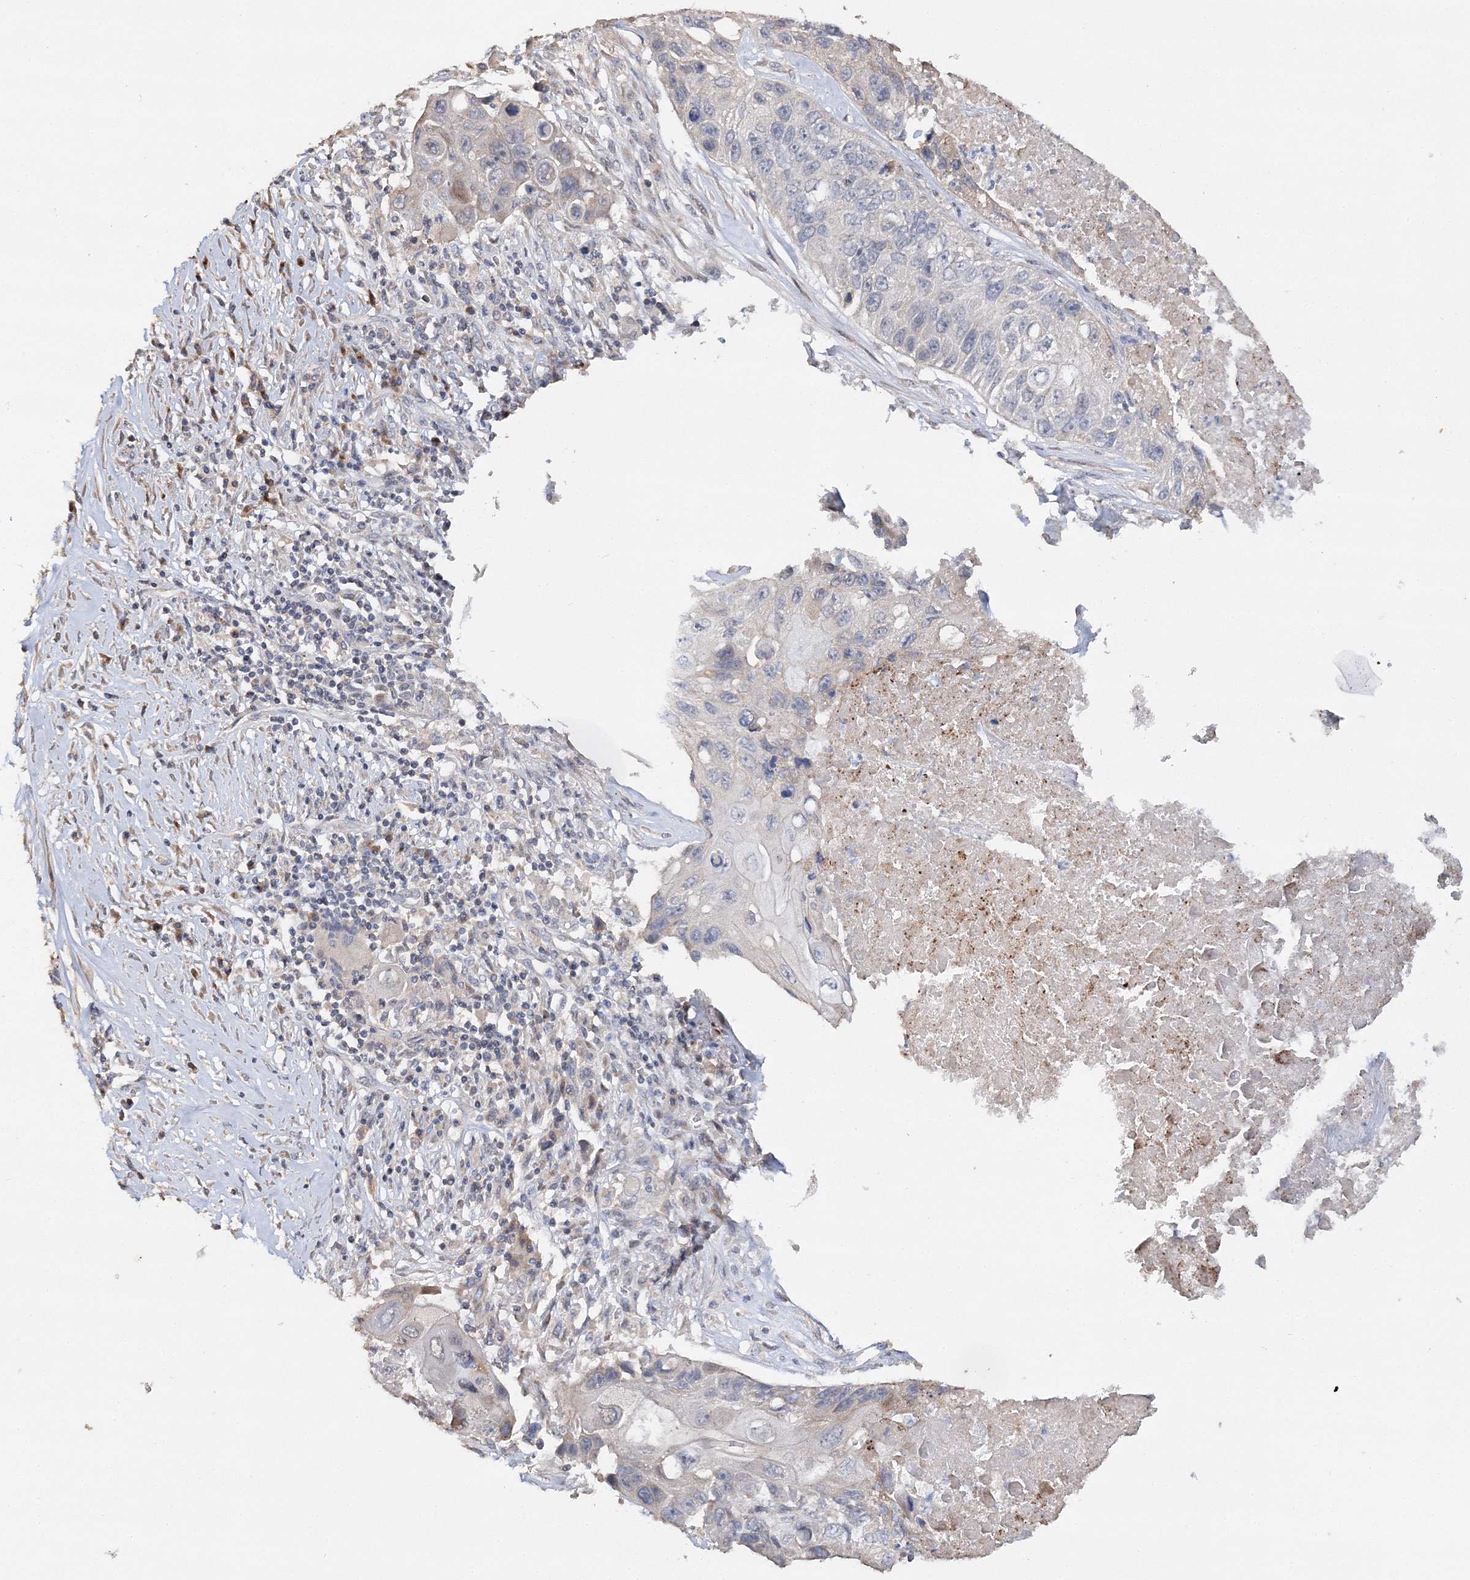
{"staining": {"intensity": "negative", "quantity": "none", "location": "none"}, "tissue": "lung cancer", "cell_type": "Tumor cells", "image_type": "cancer", "snomed": [{"axis": "morphology", "description": "Squamous cell carcinoma, NOS"}, {"axis": "topography", "description": "Lung"}], "caption": "Immunohistochemical staining of human lung cancer (squamous cell carcinoma) reveals no significant expression in tumor cells. (Immunohistochemistry, brightfield microscopy, high magnification).", "gene": "GJB5", "patient": {"sex": "male", "age": 61}}